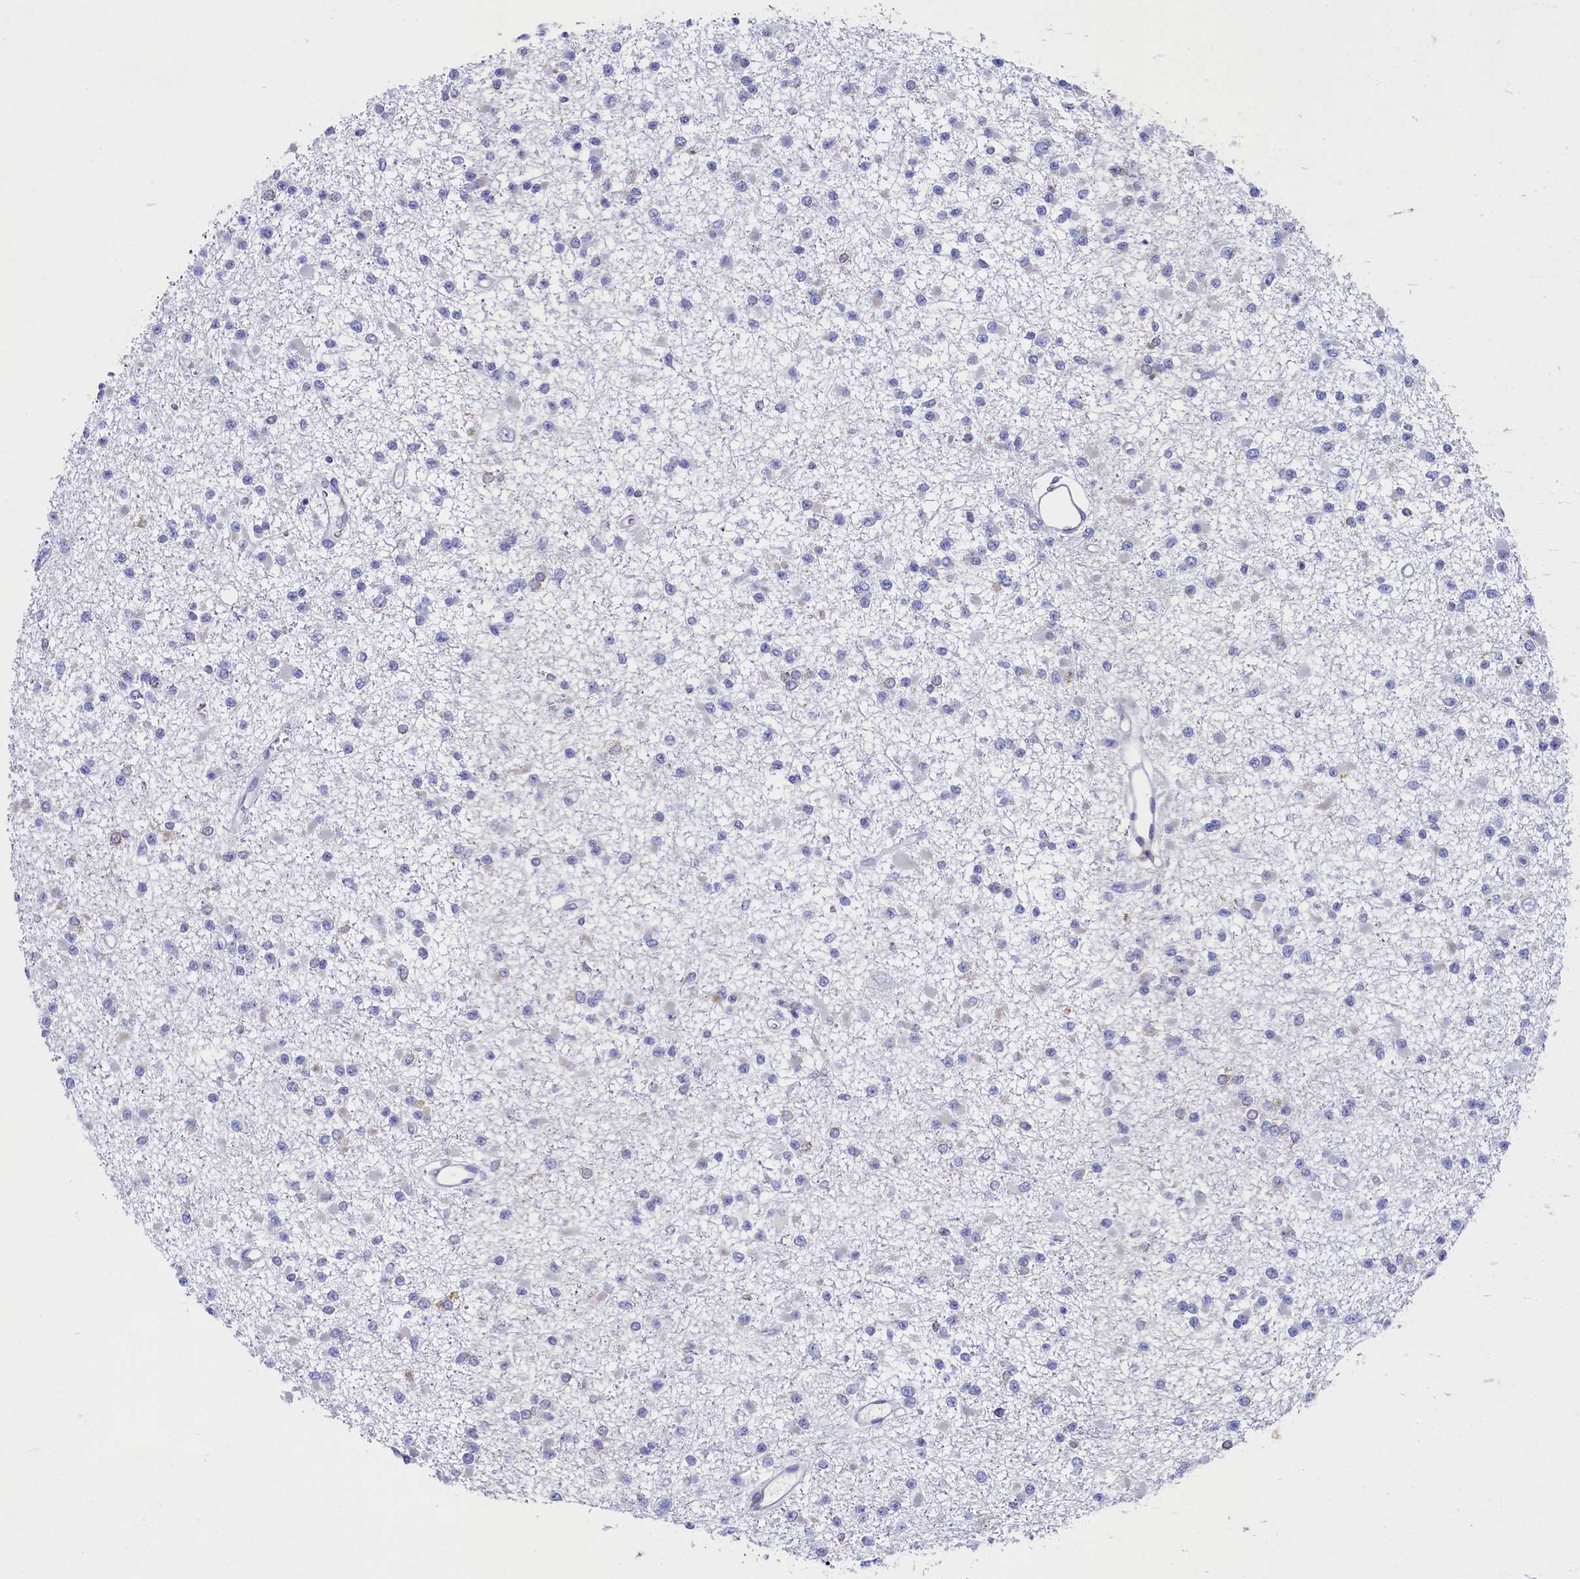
{"staining": {"intensity": "negative", "quantity": "none", "location": "none"}, "tissue": "glioma", "cell_type": "Tumor cells", "image_type": "cancer", "snomed": [{"axis": "morphology", "description": "Glioma, malignant, Low grade"}, {"axis": "topography", "description": "Brain"}], "caption": "IHC histopathology image of neoplastic tissue: low-grade glioma (malignant) stained with DAB demonstrates no significant protein expression in tumor cells.", "gene": "TMEM18", "patient": {"sex": "female", "age": 22}}